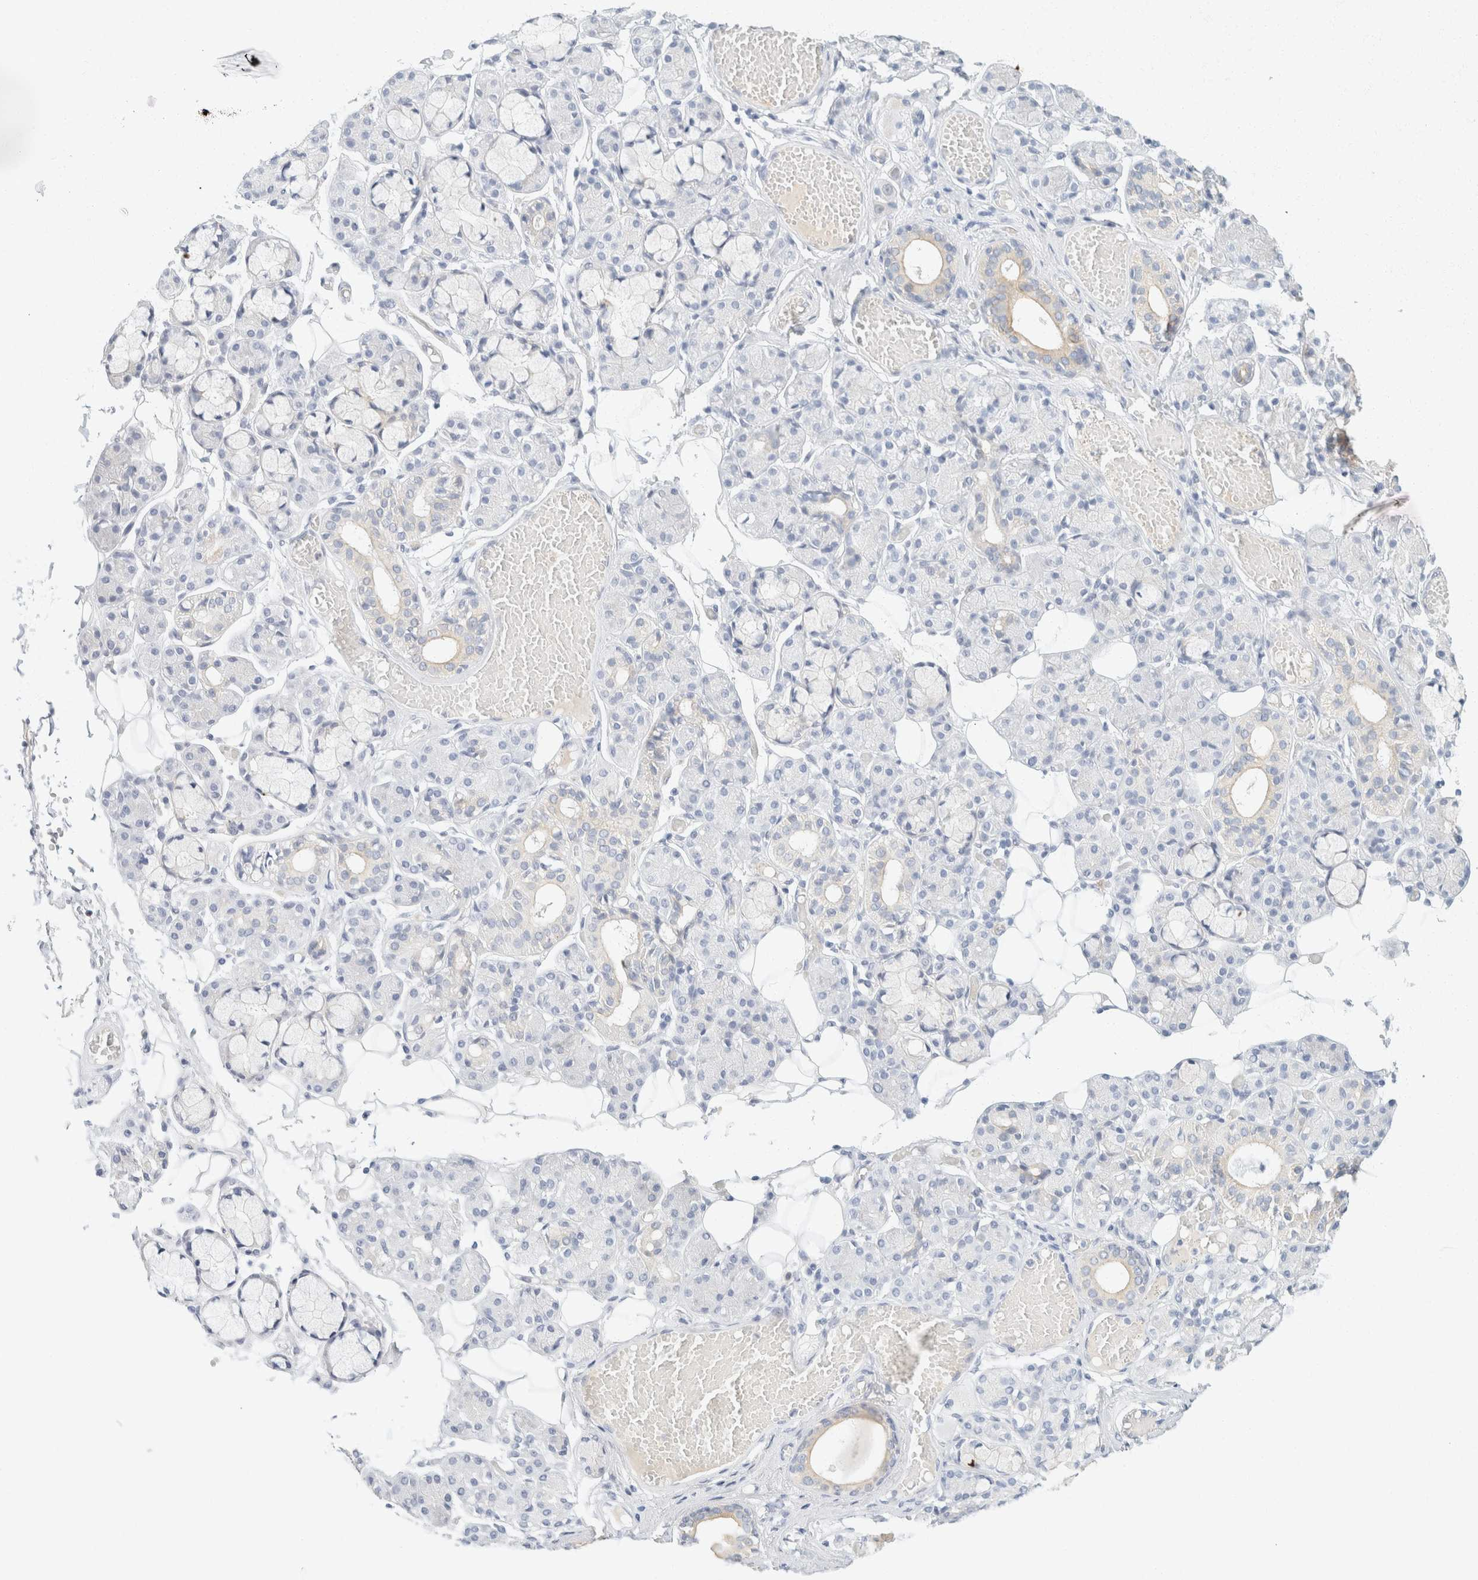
{"staining": {"intensity": "weak", "quantity": "<25%", "location": "cytoplasmic/membranous"}, "tissue": "salivary gland", "cell_type": "Glandular cells", "image_type": "normal", "snomed": [{"axis": "morphology", "description": "Normal tissue, NOS"}, {"axis": "topography", "description": "Salivary gland"}], "caption": "The histopathology image demonstrates no staining of glandular cells in normal salivary gland. Nuclei are stained in blue.", "gene": "KRT20", "patient": {"sex": "male", "age": 63}}